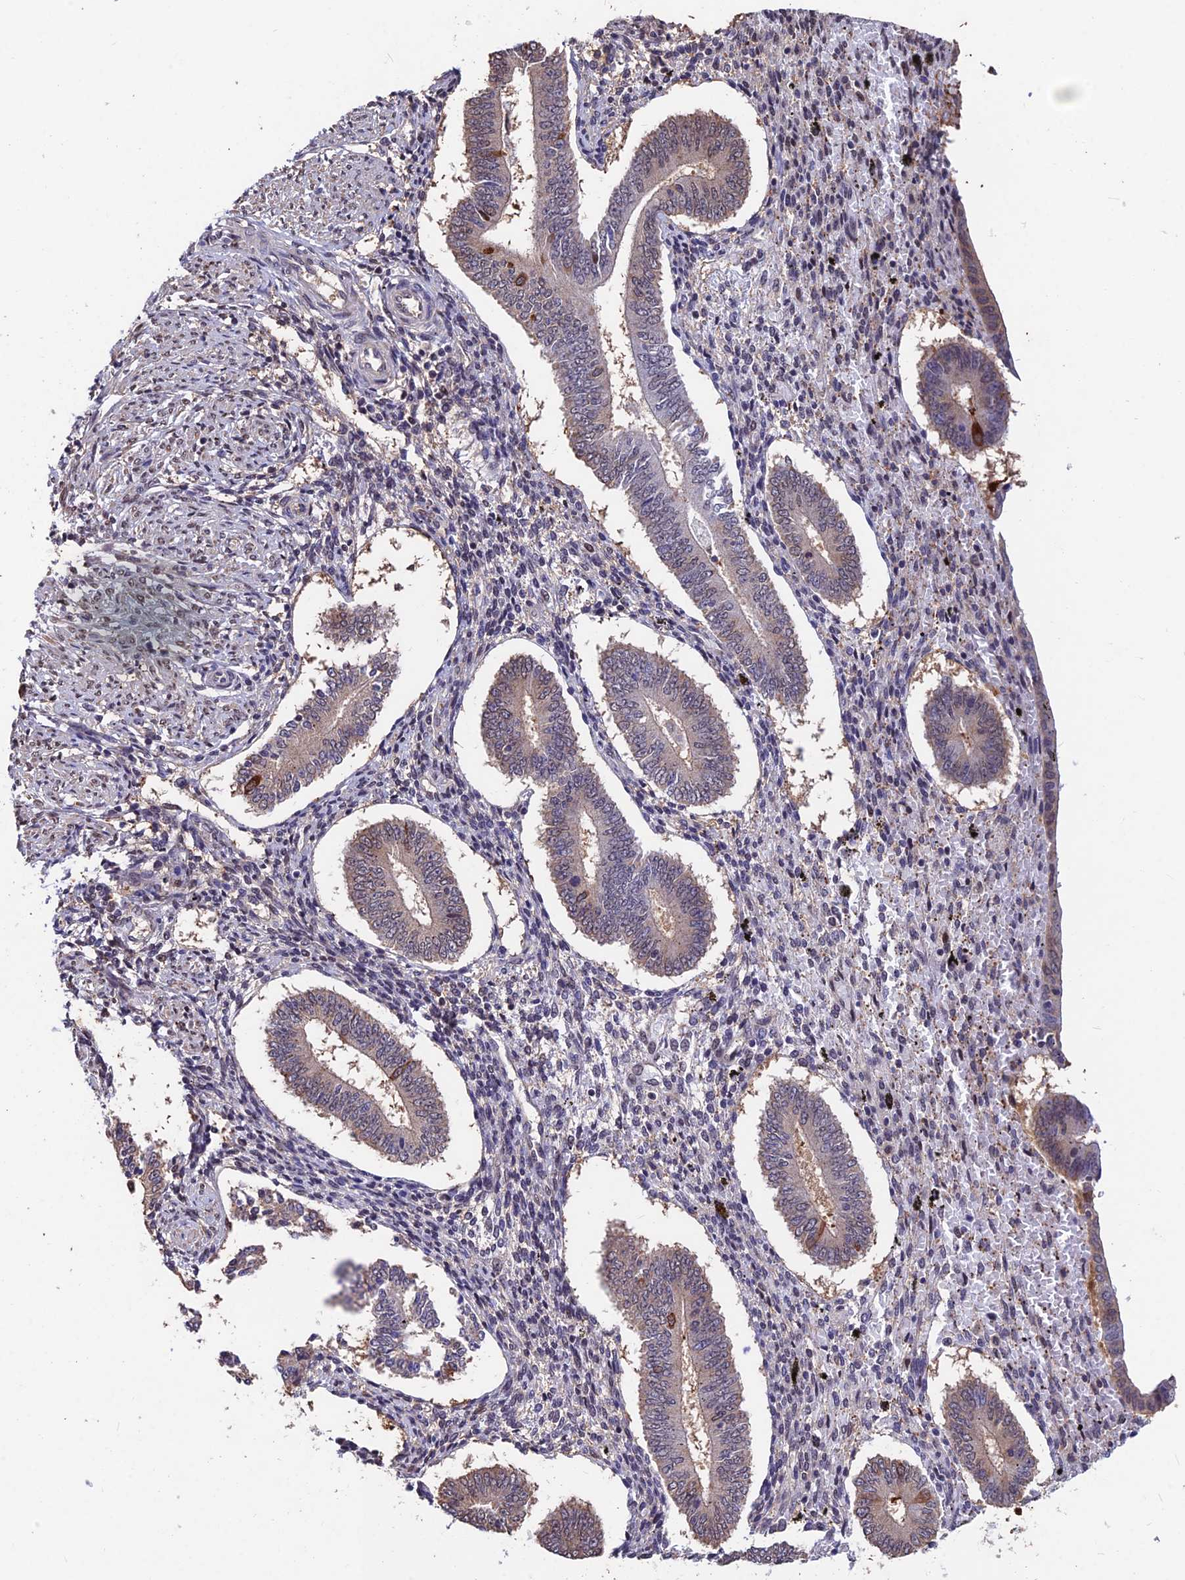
{"staining": {"intensity": "negative", "quantity": "none", "location": "none"}, "tissue": "endometrium", "cell_type": "Cells in endometrial stroma", "image_type": "normal", "snomed": [{"axis": "morphology", "description": "Normal tissue, NOS"}, {"axis": "topography", "description": "Endometrium"}], "caption": "Immunohistochemistry micrograph of benign endometrium: human endometrium stained with DAB (3,3'-diaminobenzidine) demonstrates no significant protein staining in cells in endometrial stroma.", "gene": "INPP4A", "patient": {"sex": "female", "age": 42}}